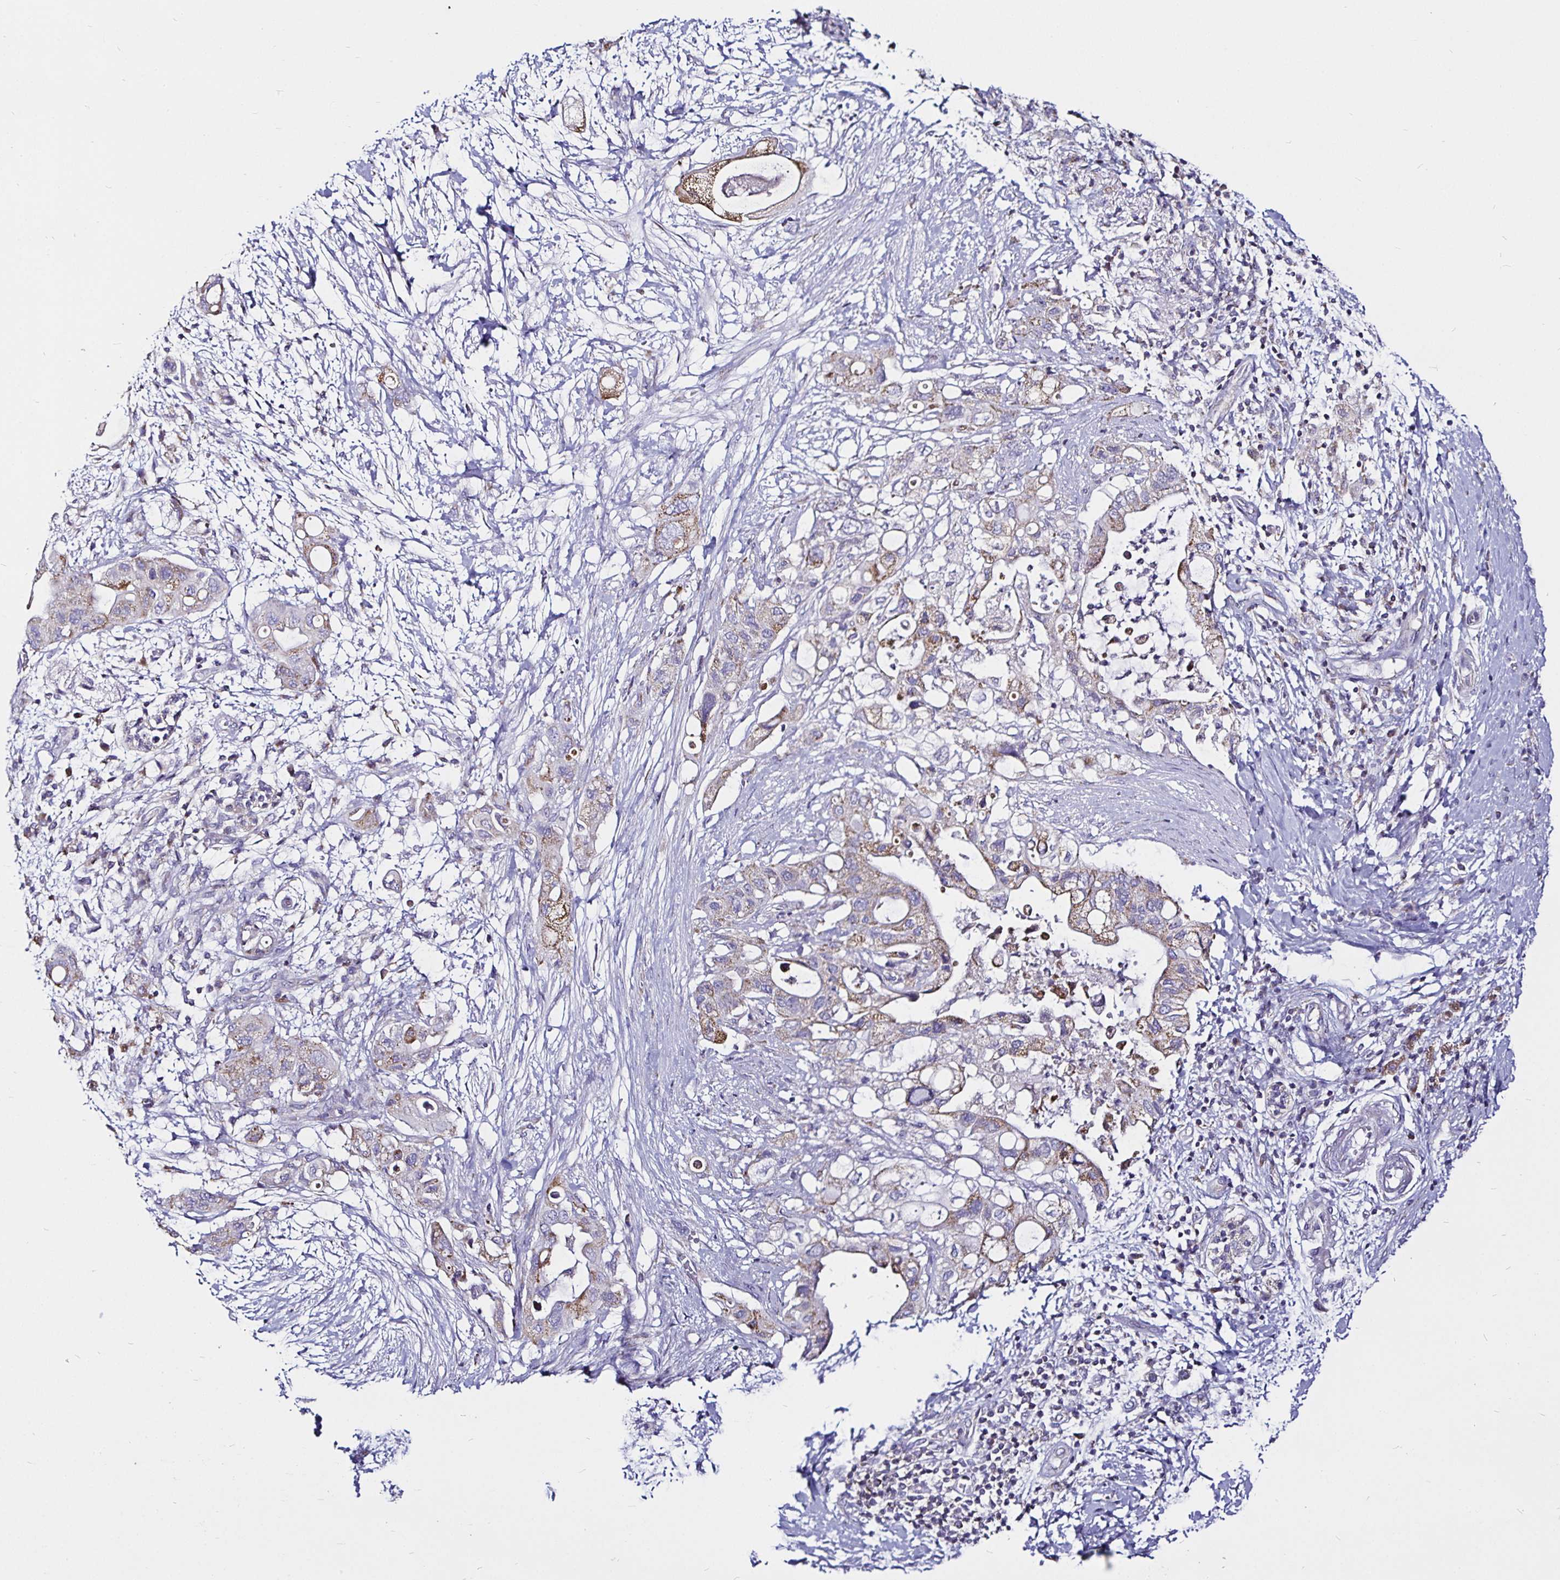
{"staining": {"intensity": "weak", "quantity": "25%-75%", "location": "cytoplasmic/membranous"}, "tissue": "pancreatic cancer", "cell_type": "Tumor cells", "image_type": "cancer", "snomed": [{"axis": "morphology", "description": "Adenocarcinoma, NOS"}, {"axis": "topography", "description": "Pancreas"}], "caption": "Protein staining of pancreatic cancer tissue displays weak cytoplasmic/membranous staining in about 25%-75% of tumor cells. (DAB (3,3'-diaminobenzidine) = brown stain, brightfield microscopy at high magnification).", "gene": "PGAM2", "patient": {"sex": "female", "age": 72}}